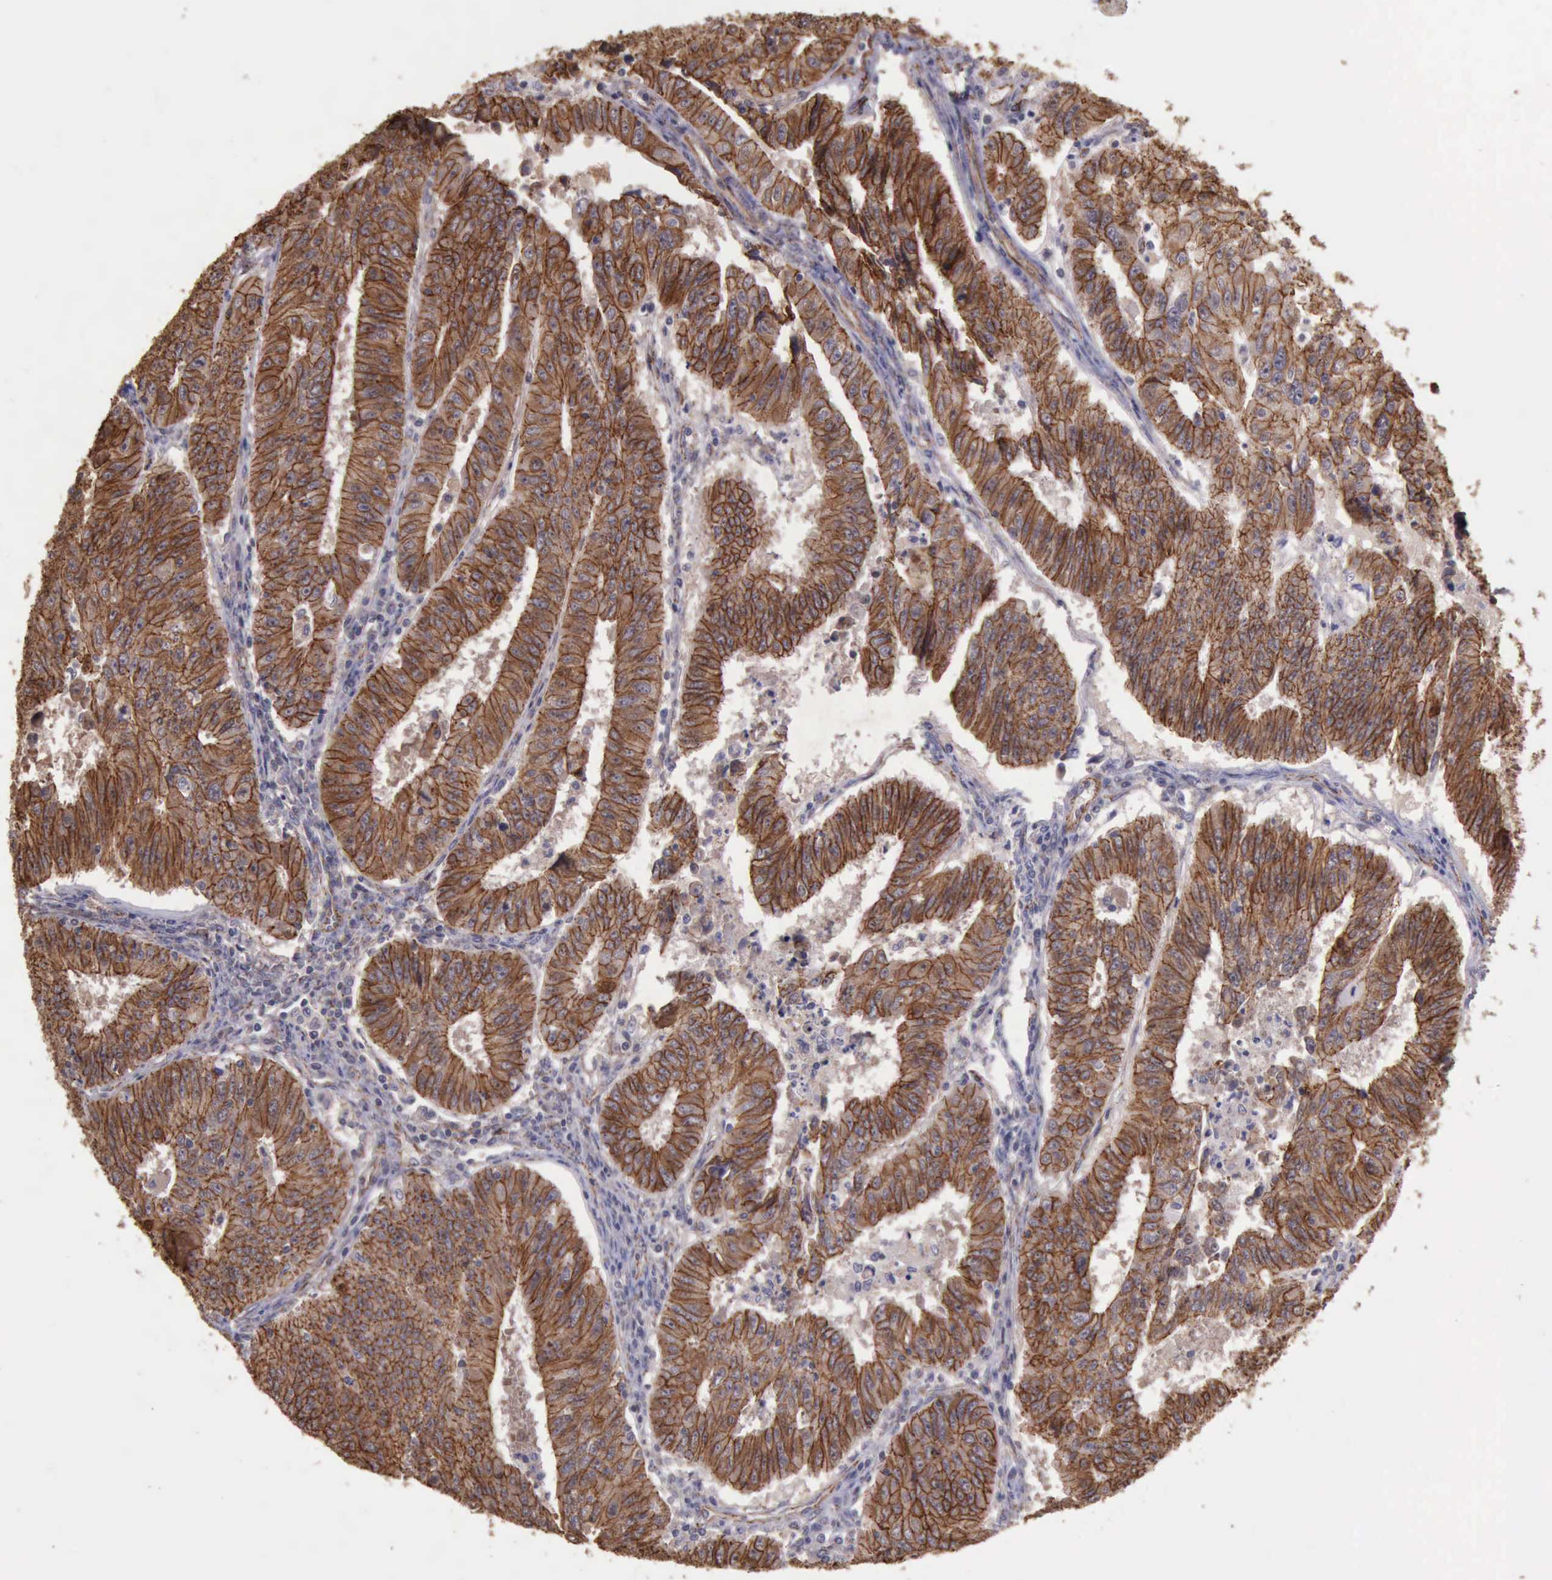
{"staining": {"intensity": "moderate", "quantity": ">75%", "location": "cytoplasmic/membranous"}, "tissue": "endometrial cancer", "cell_type": "Tumor cells", "image_type": "cancer", "snomed": [{"axis": "morphology", "description": "Adenocarcinoma, NOS"}, {"axis": "topography", "description": "Endometrium"}], "caption": "This photomicrograph shows endometrial cancer stained with IHC to label a protein in brown. The cytoplasmic/membranous of tumor cells show moderate positivity for the protein. Nuclei are counter-stained blue.", "gene": "CTNNB1", "patient": {"sex": "female", "age": 42}}